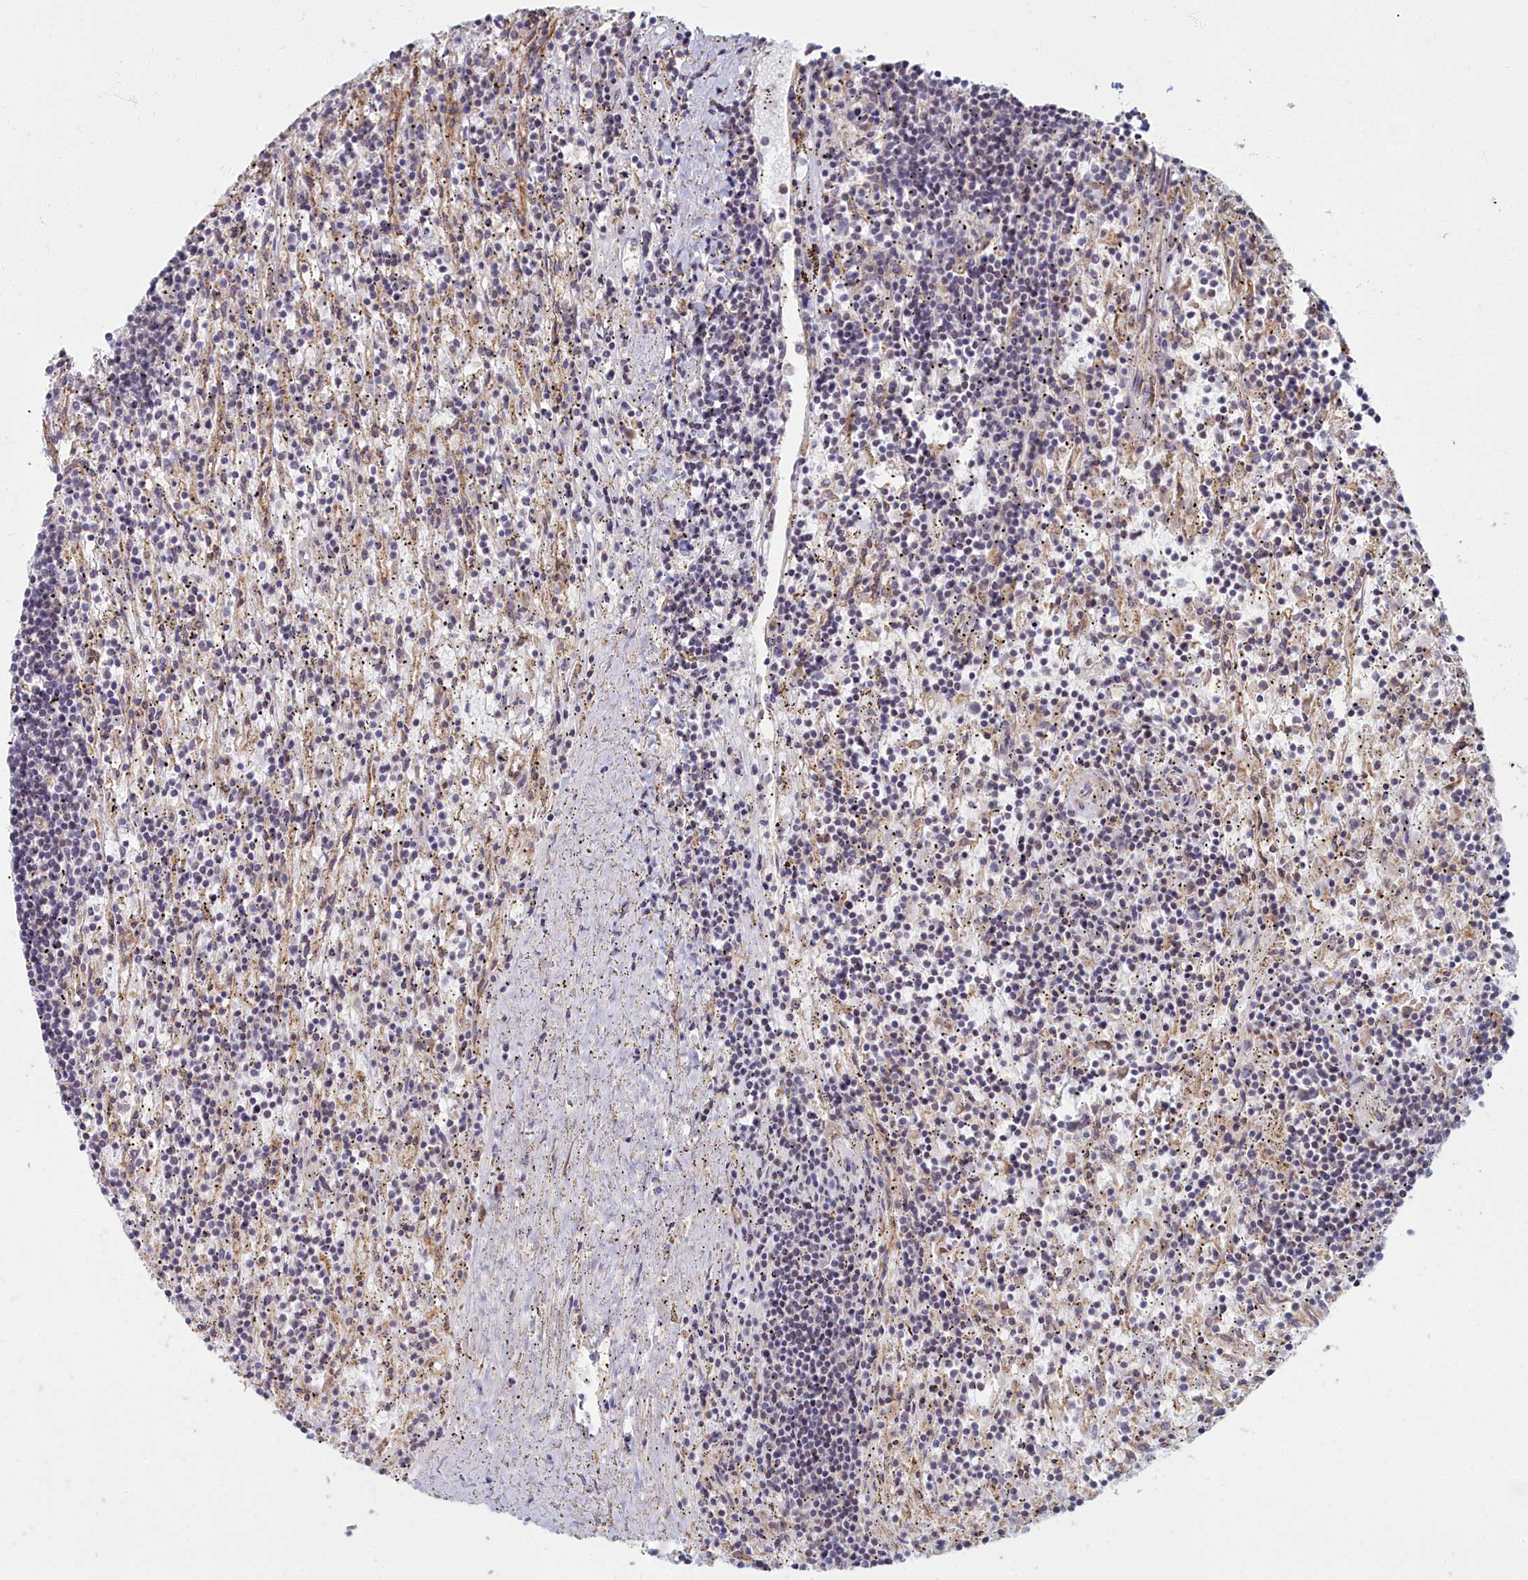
{"staining": {"intensity": "negative", "quantity": "none", "location": "none"}, "tissue": "lymphoma", "cell_type": "Tumor cells", "image_type": "cancer", "snomed": [{"axis": "morphology", "description": "Malignant lymphoma, non-Hodgkin's type, Low grade"}, {"axis": "topography", "description": "Spleen"}], "caption": "Immunohistochemistry (IHC) of malignant lymphoma, non-Hodgkin's type (low-grade) exhibits no expression in tumor cells.", "gene": "MAK16", "patient": {"sex": "male", "age": 76}}